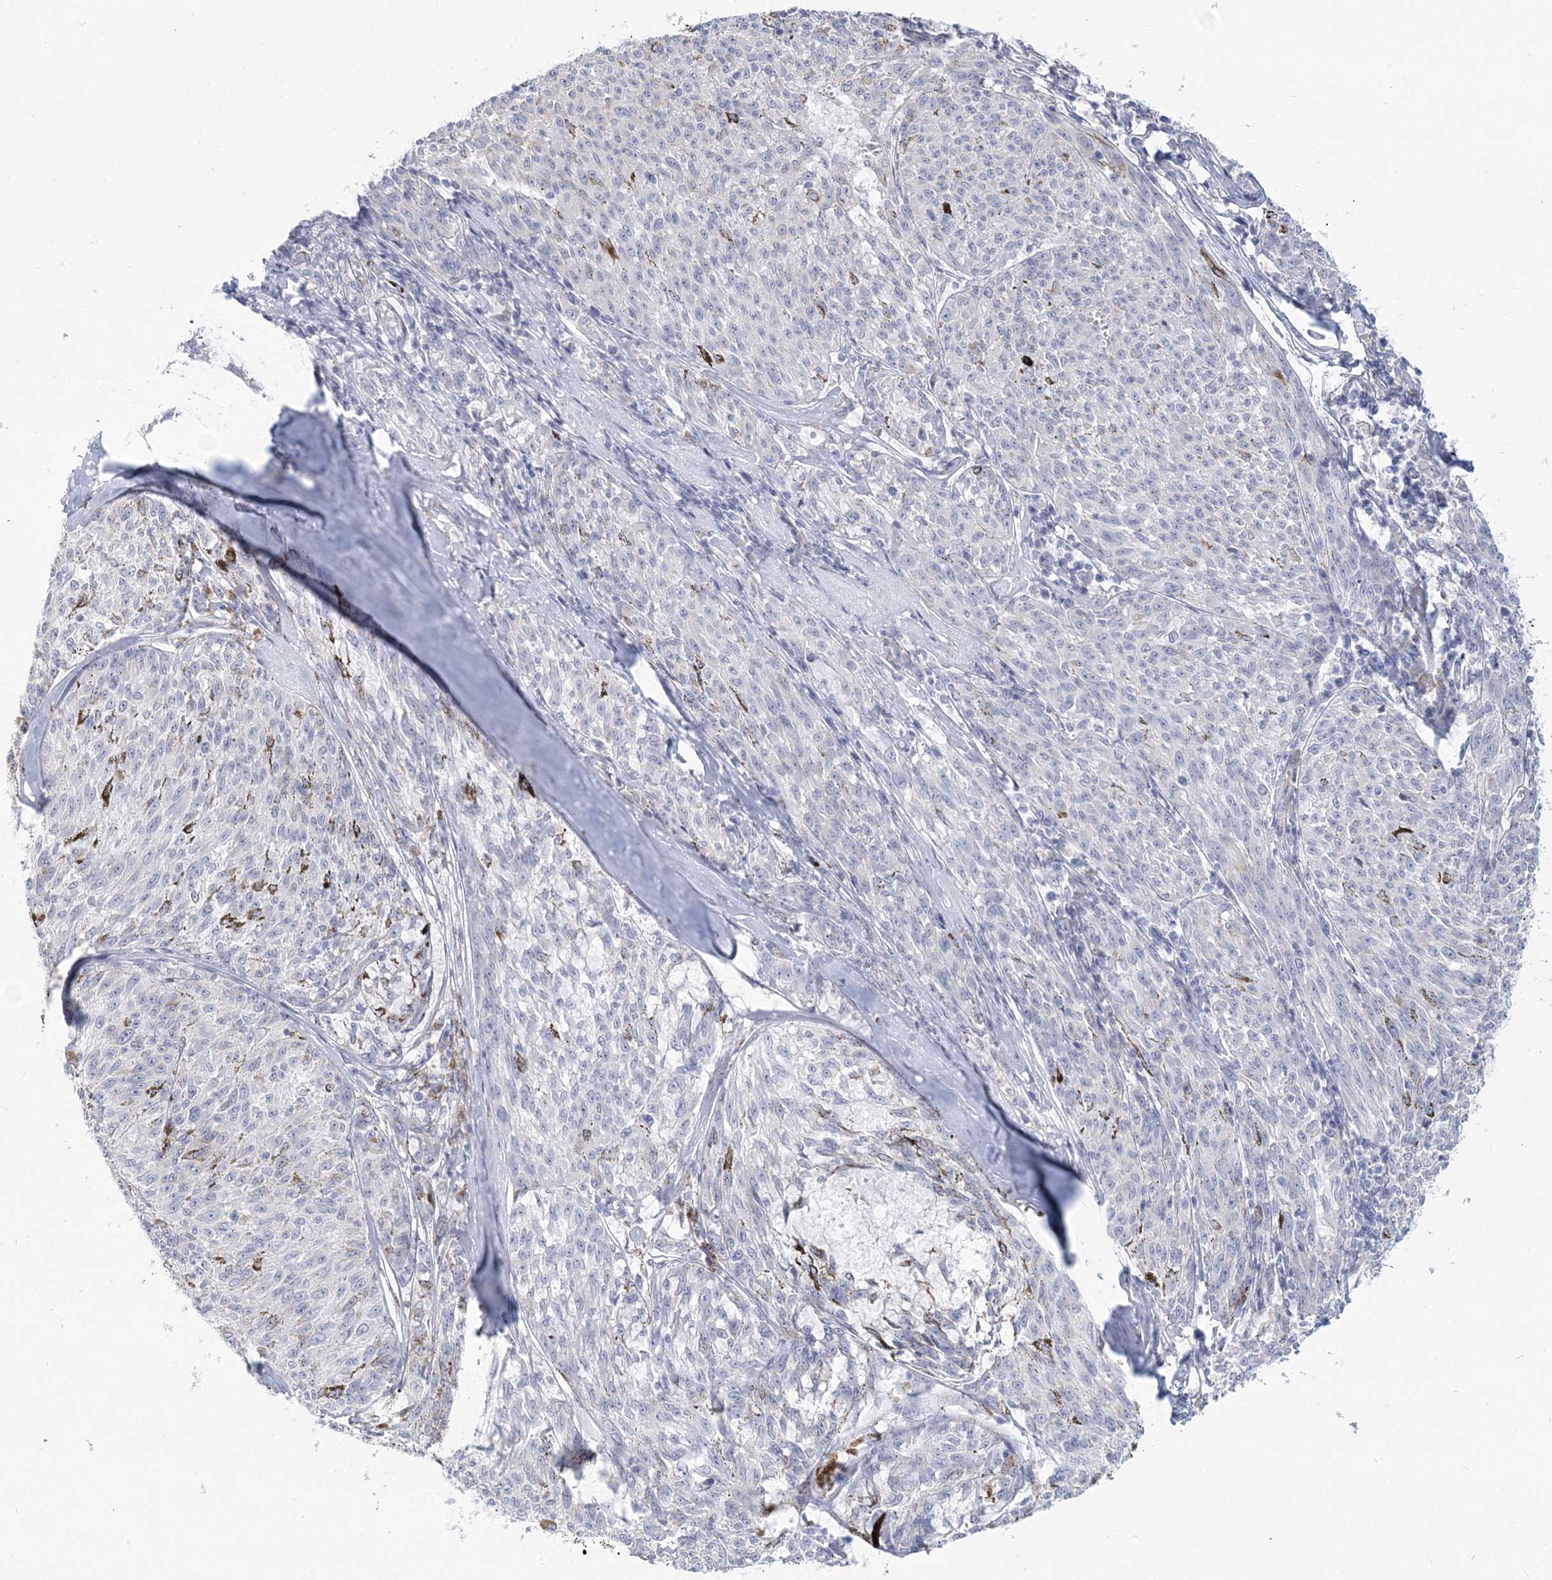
{"staining": {"intensity": "negative", "quantity": "none", "location": "none"}, "tissue": "melanoma", "cell_type": "Tumor cells", "image_type": "cancer", "snomed": [{"axis": "morphology", "description": "Malignant melanoma, NOS"}, {"axis": "topography", "description": "Skin"}], "caption": "DAB immunohistochemical staining of human malignant melanoma shows no significant positivity in tumor cells.", "gene": "CSN1S1", "patient": {"sex": "female", "age": 72}}